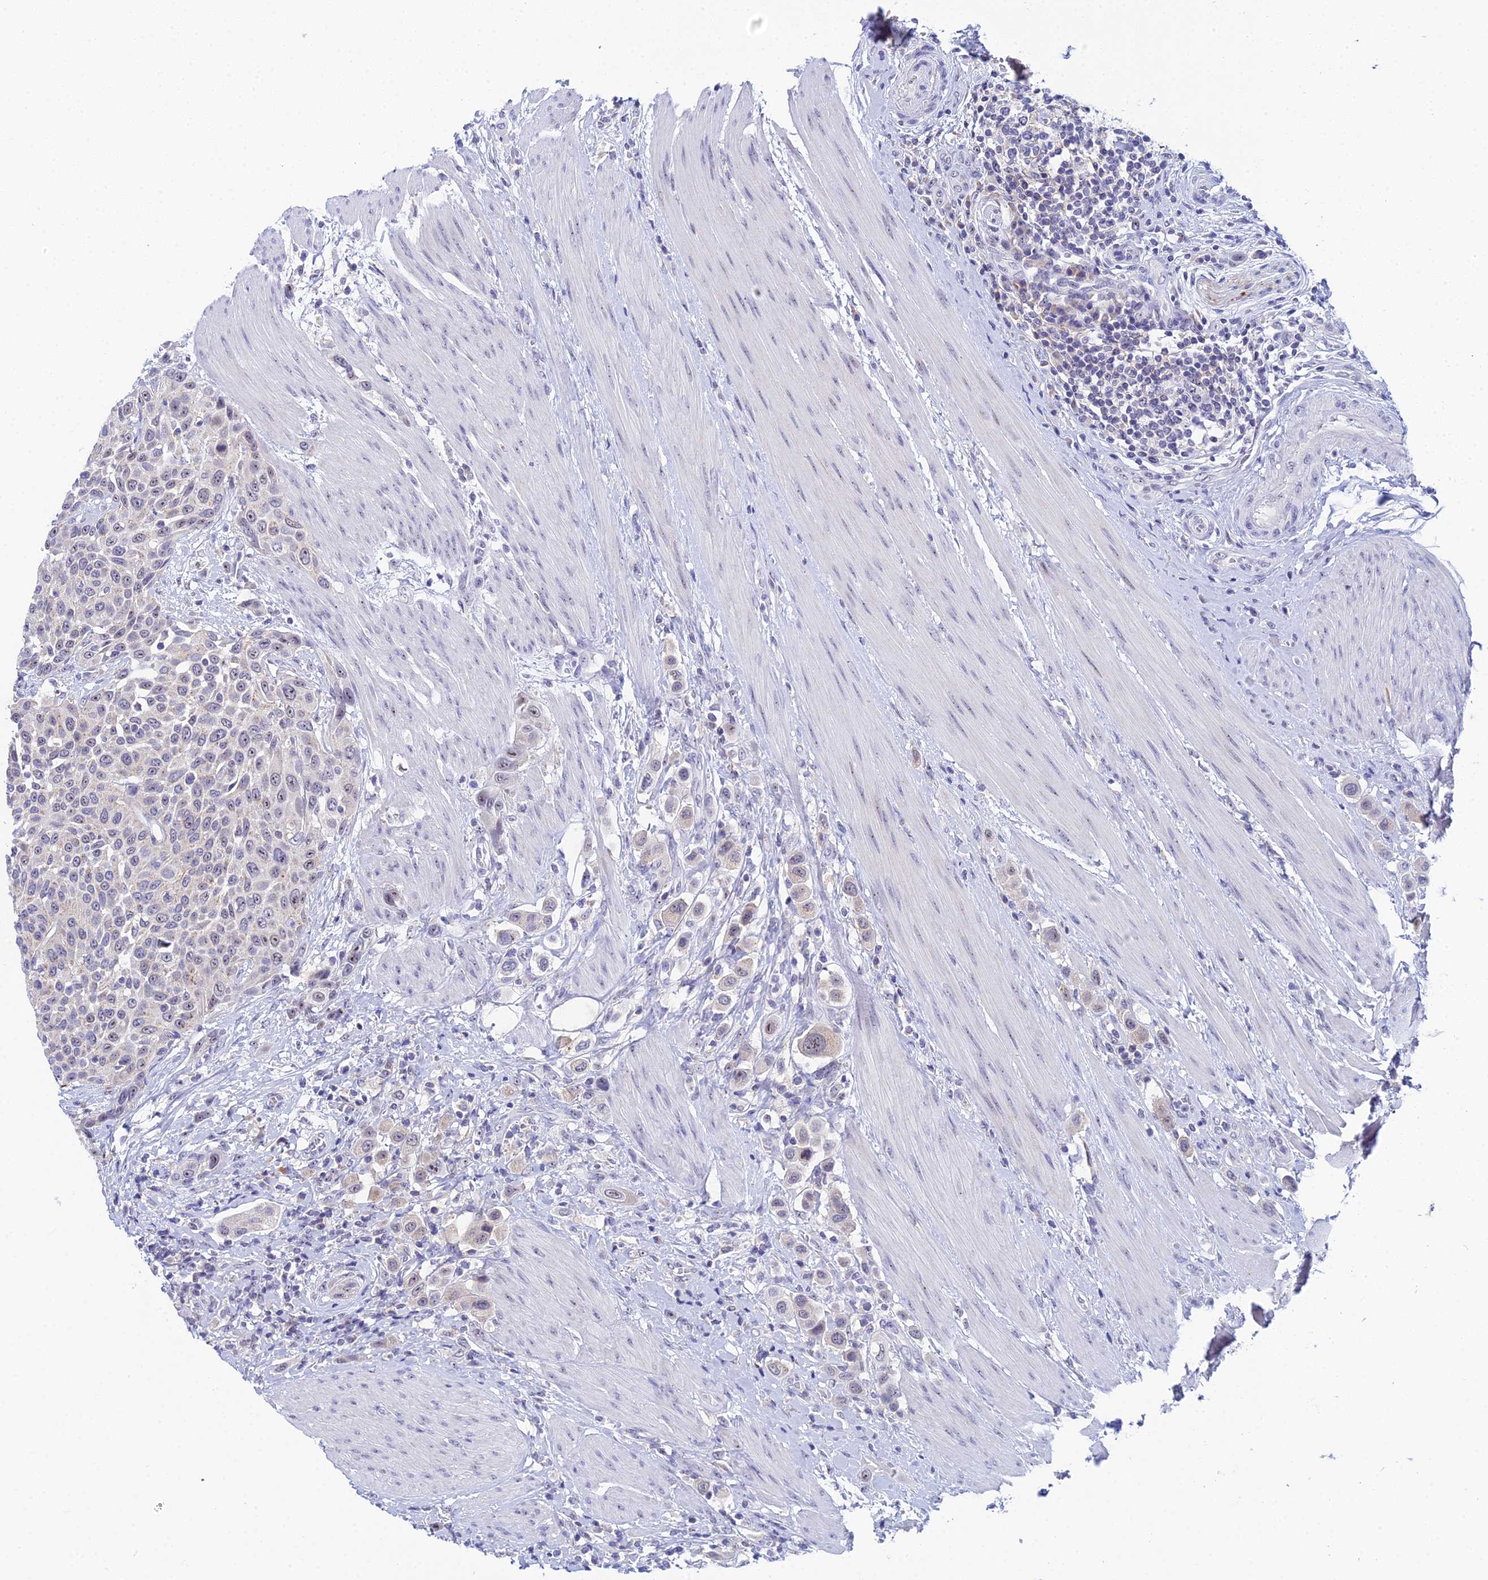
{"staining": {"intensity": "weak", "quantity": "<25%", "location": "nuclear"}, "tissue": "urothelial cancer", "cell_type": "Tumor cells", "image_type": "cancer", "snomed": [{"axis": "morphology", "description": "Urothelial carcinoma, High grade"}, {"axis": "topography", "description": "Urinary bladder"}], "caption": "Immunohistochemistry photomicrograph of neoplastic tissue: human urothelial carcinoma (high-grade) stained with DAB reveals no significant protein staining in tumor cells.", "gene": "PLPP4", "patient": {"sex": "male", "age": 50}}